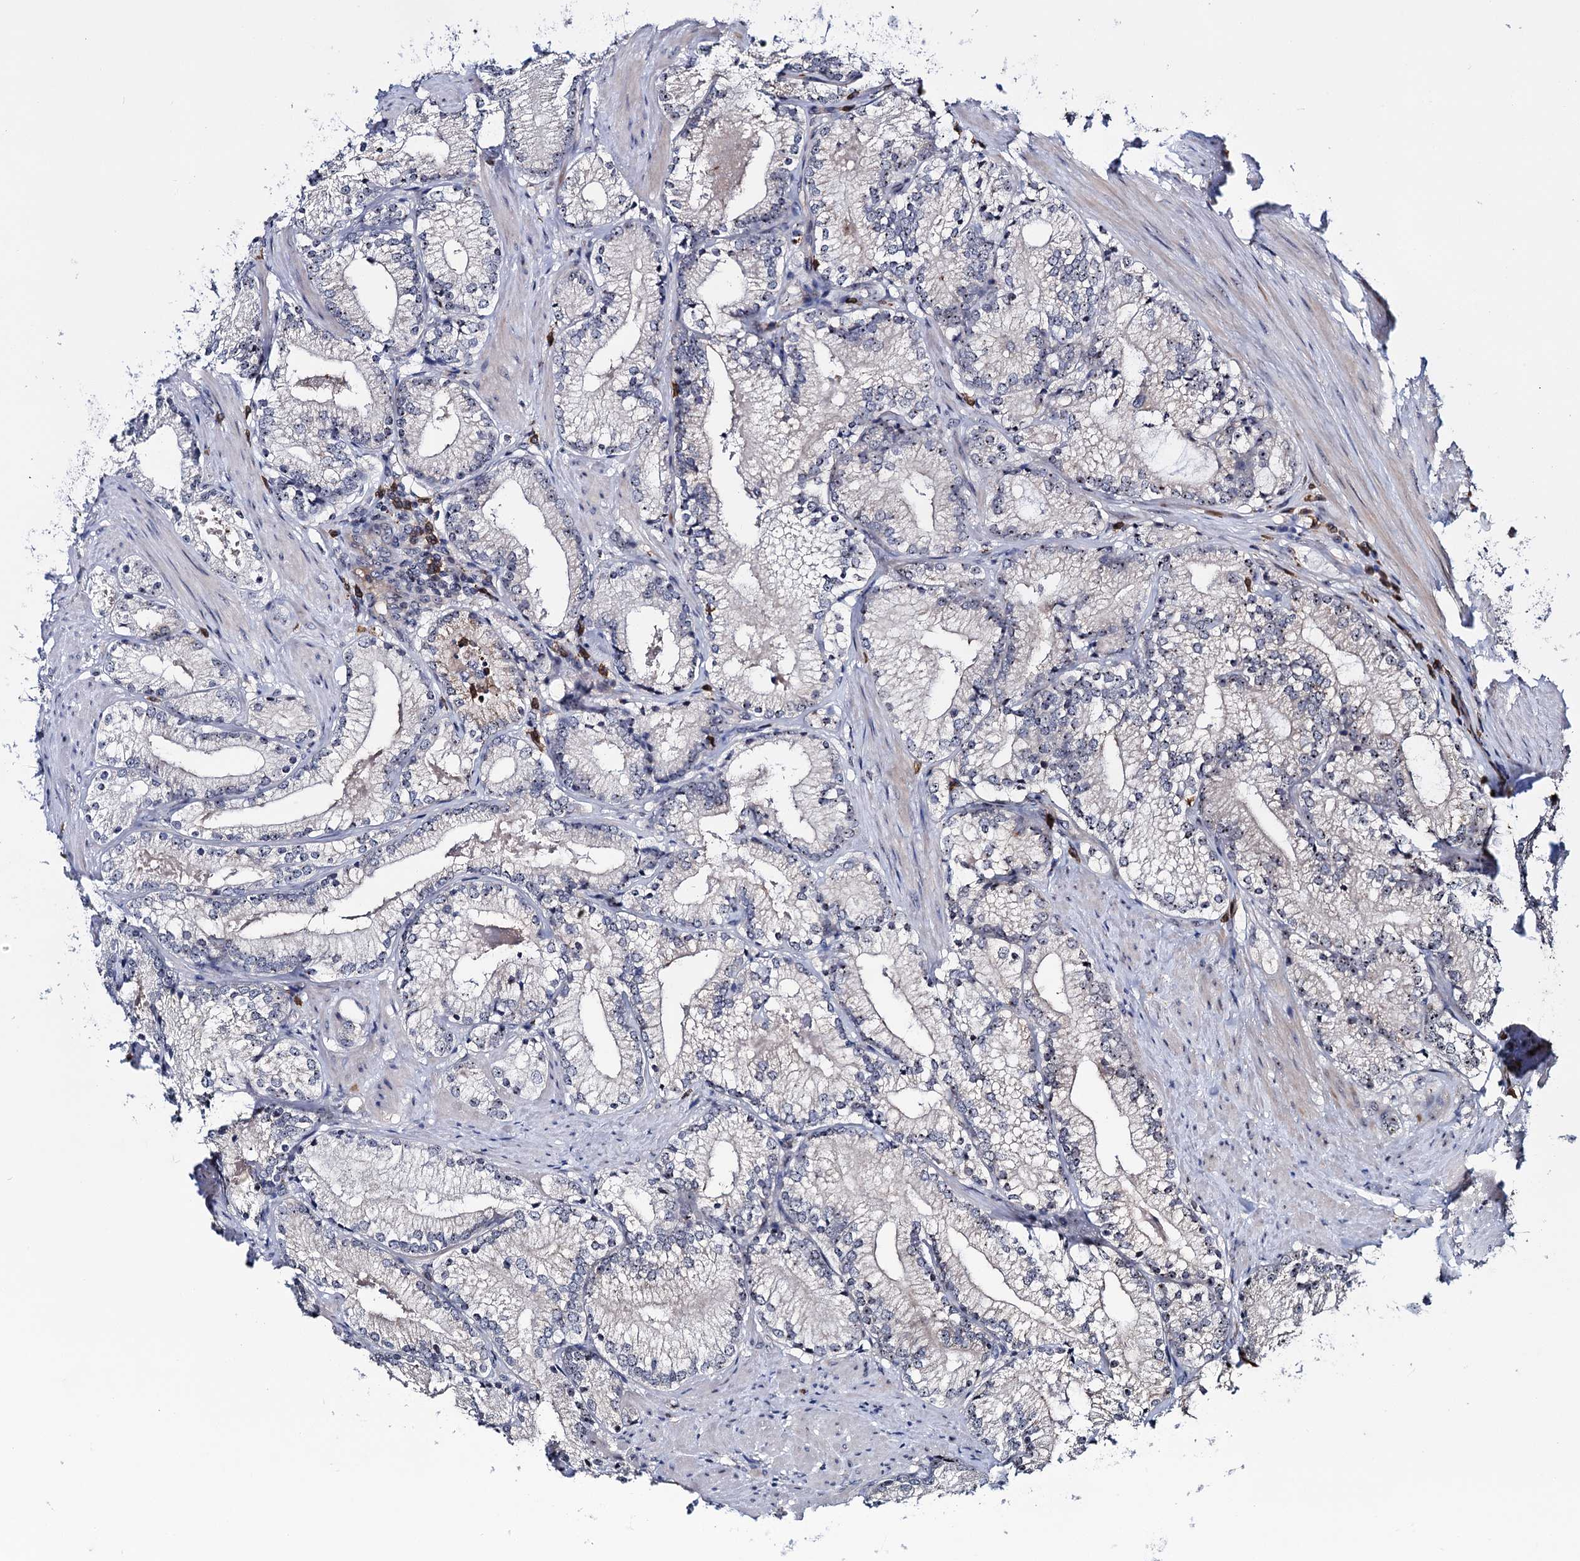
{"staining": {"intensity": "negative", "quantity": "none", "location": "none"}, "tissue": "prostate cancer", "cell_type": "Tumor cells", "image_type": "cancer", "snomed": [{"axis": "morphology", "description": "Adenocarcinoma, High grade"}, {"axis": "topography", "description": "Prostate"}], "caption": "There is no significant positivity in tumor cells of prostate cancer.", "gene": "SUPT20H", "patient": {"sex": "male", "age": 66}}